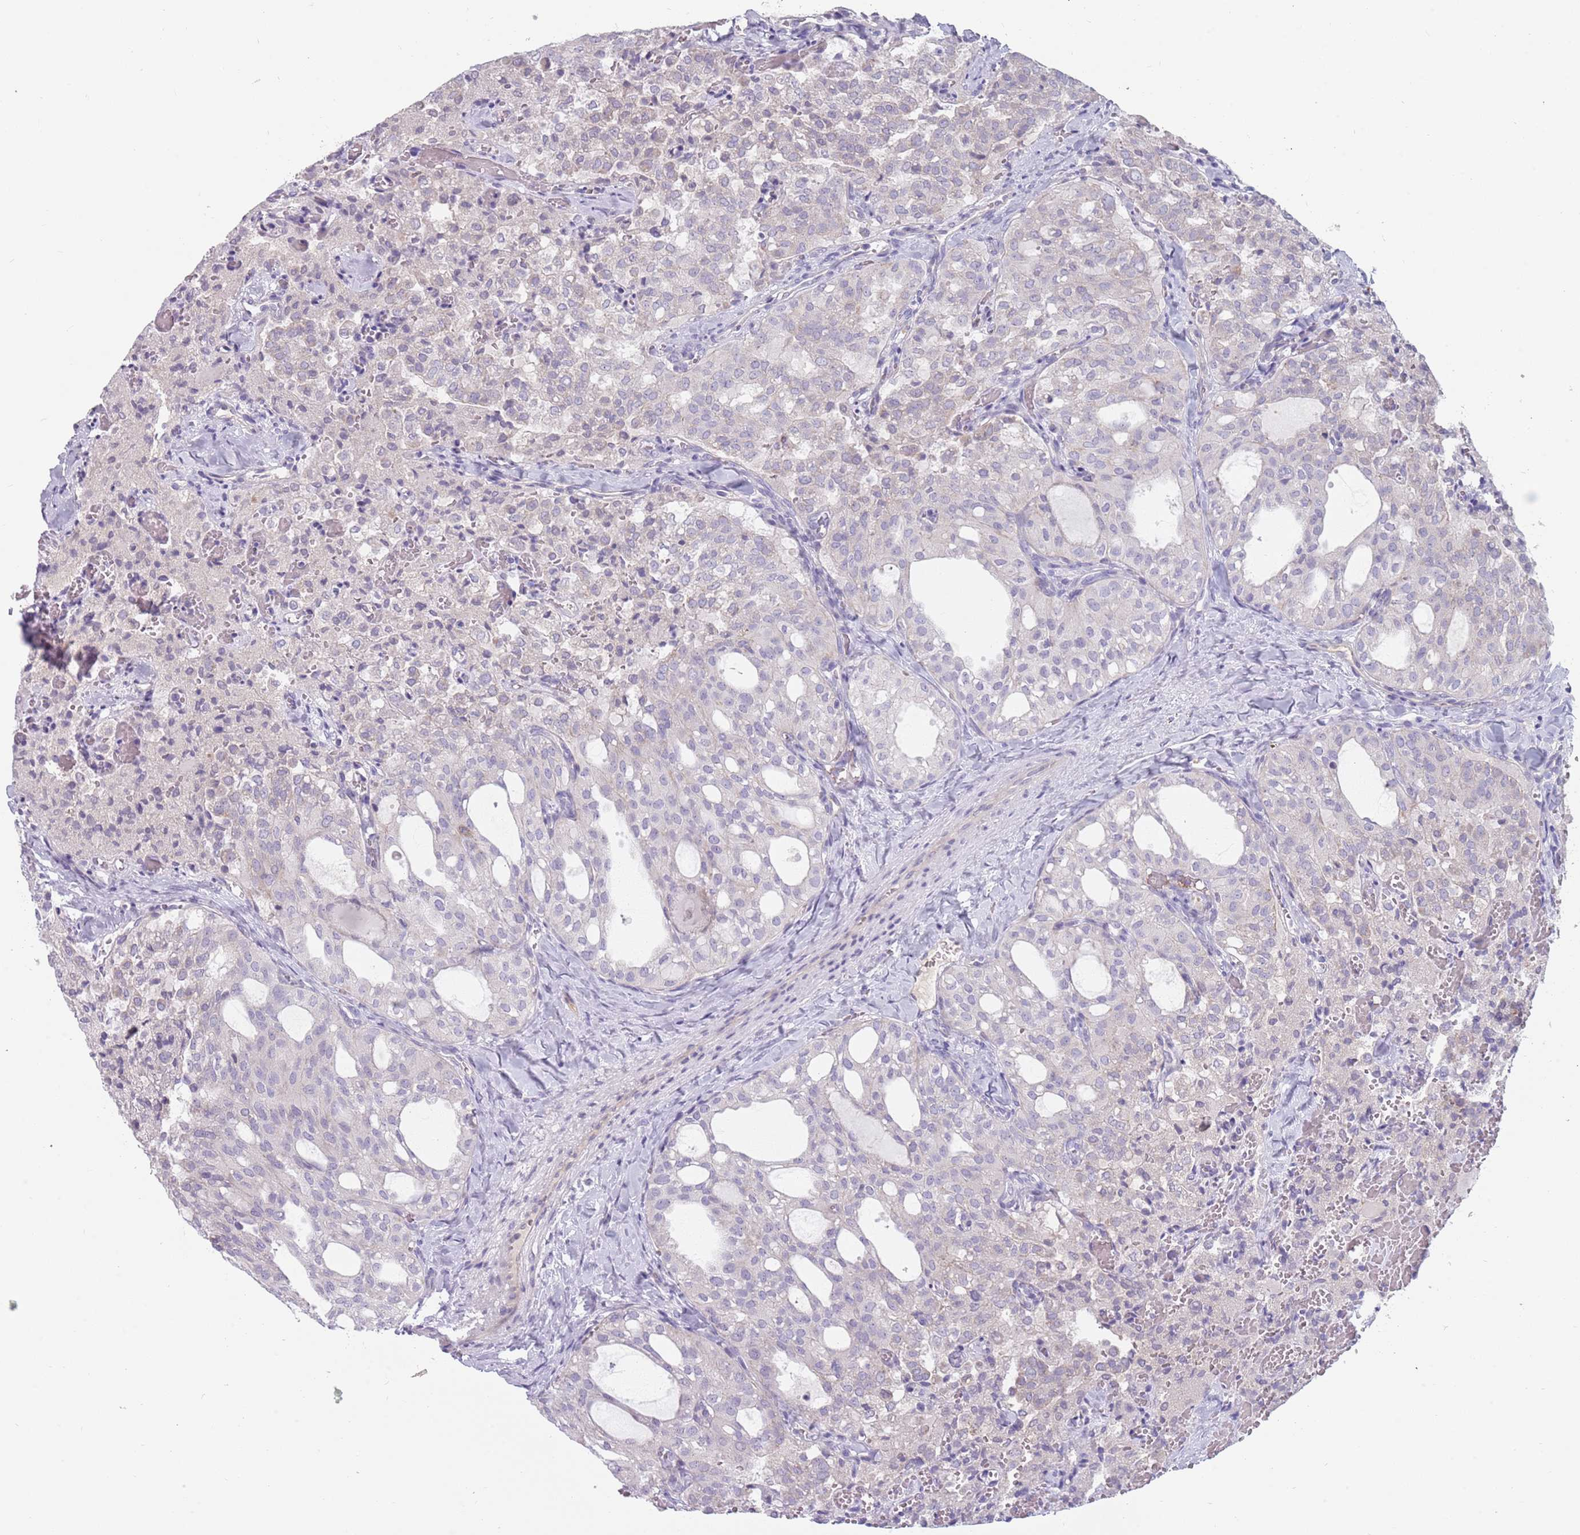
{"staining": {"intensity": "negative", "quantity": "none", "location": "none"}, "tissue": "thyroid cancer", "cell_type": "Tumor cells", "image_type": "cancer", "snomed": [{"axis": "morphology", "description": "Follicular adenoma carcinoma, NOS"}, {"axis": "topography", "description": "Thyroid gland"}], "caption": "The immunohistochemistry (IHC) micrograph has no significant staining in tumor cells of thyroid cancer (follicular adenoma carcinoma) tissue.", "gene": "DDX4", "patient": {"sex": "male", "age": 75}}